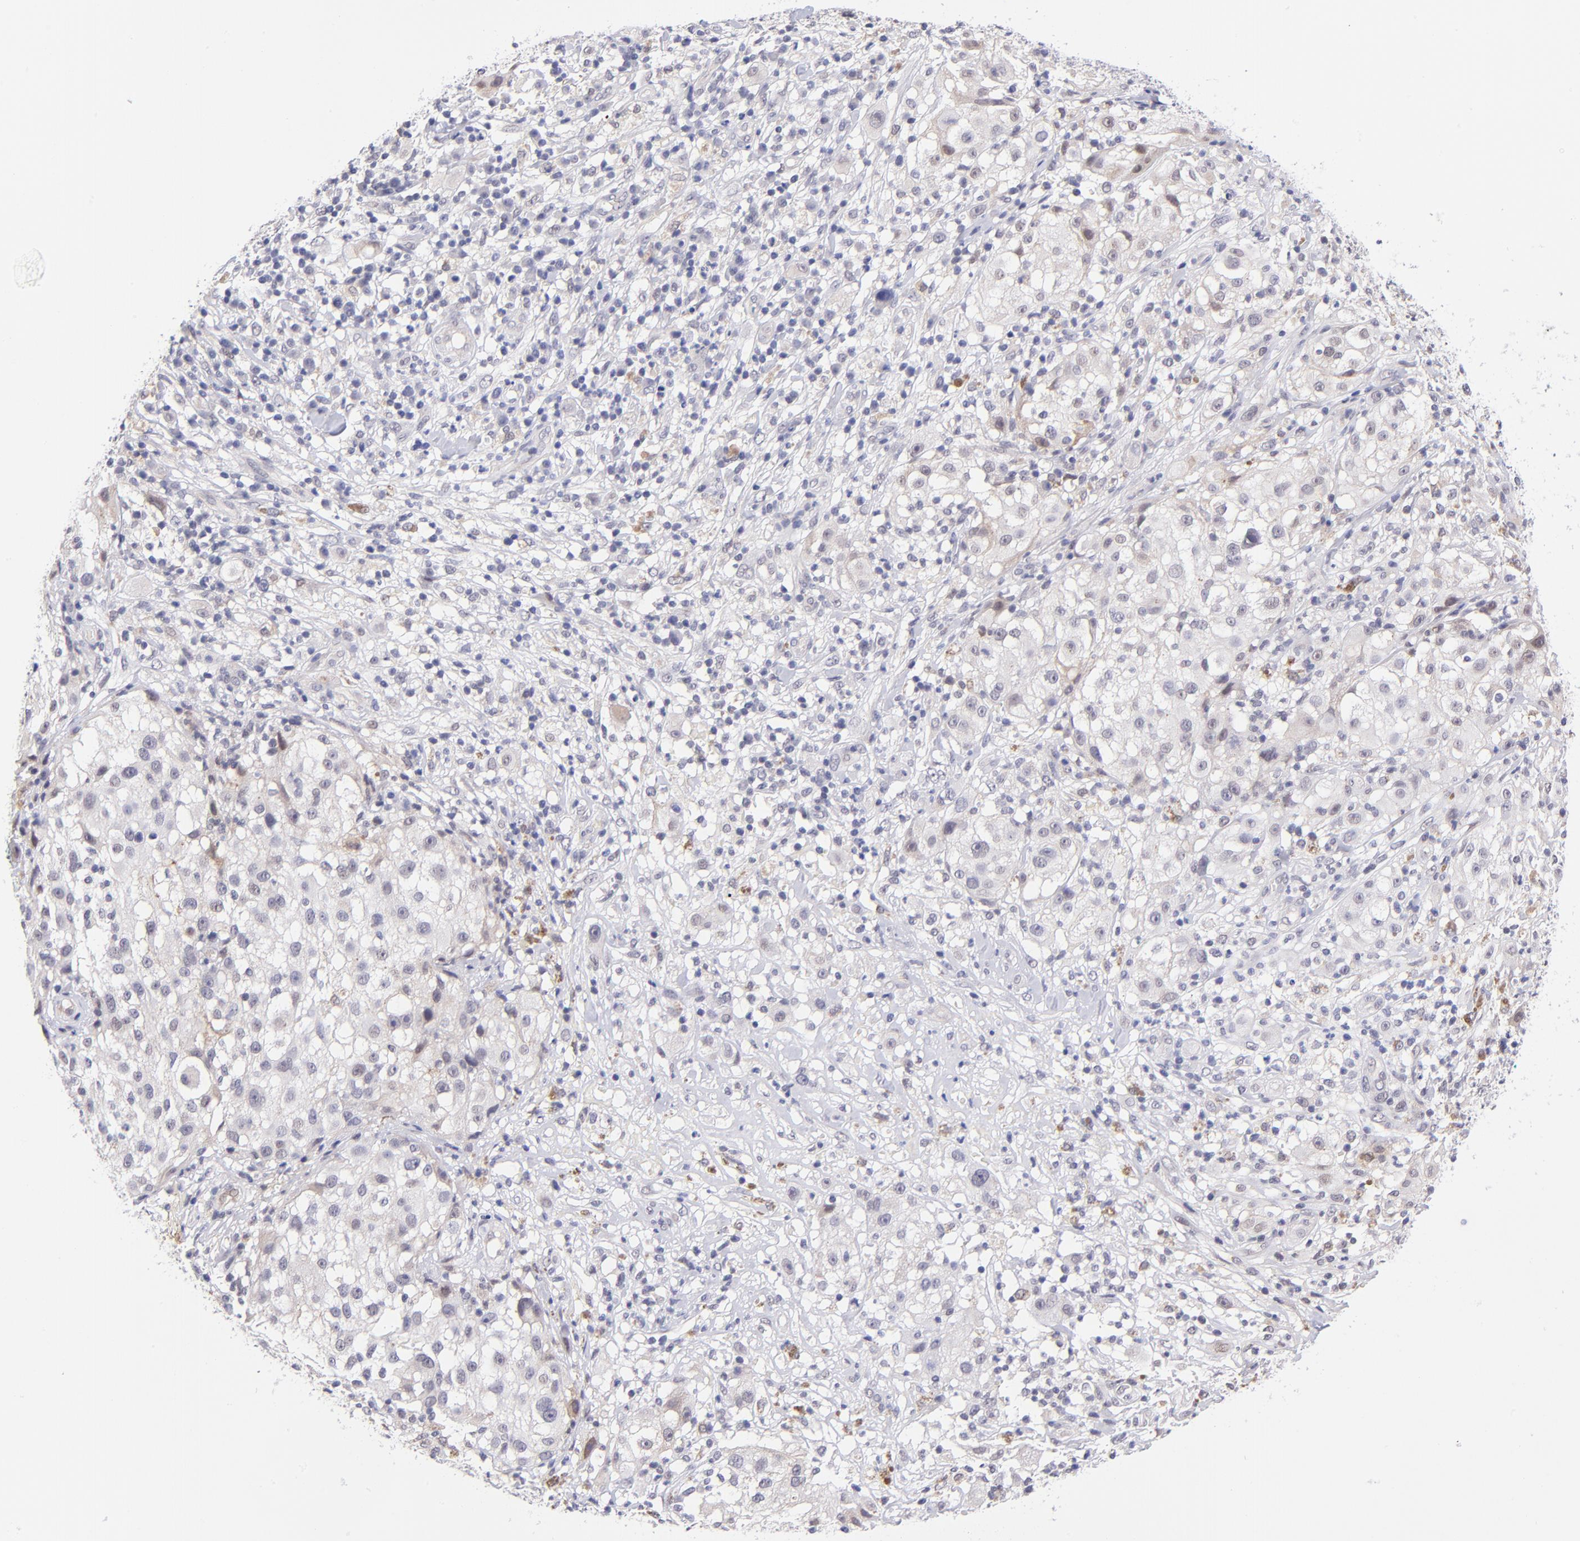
{"staining": {"intensity": "negative", "quantity": "none", "location": "none"}, "tissue": "melanoma", "cell_type": "Tumor cells", "image_type": "cancer", "snomed": [{"axis": "morphology", "description": "Necrosis, NOS"}, {"axis": "morphology", "description": "Malignant melanoma, NOS"}, {"axis": "topography", "description": "Skin"}], "caption": "Malignant melanoma stained for a protein using immunohistochemistry reveals no positivity tumor cells.", "gene": "SOX6", "patient": {"sex": "female", "age": 87}}